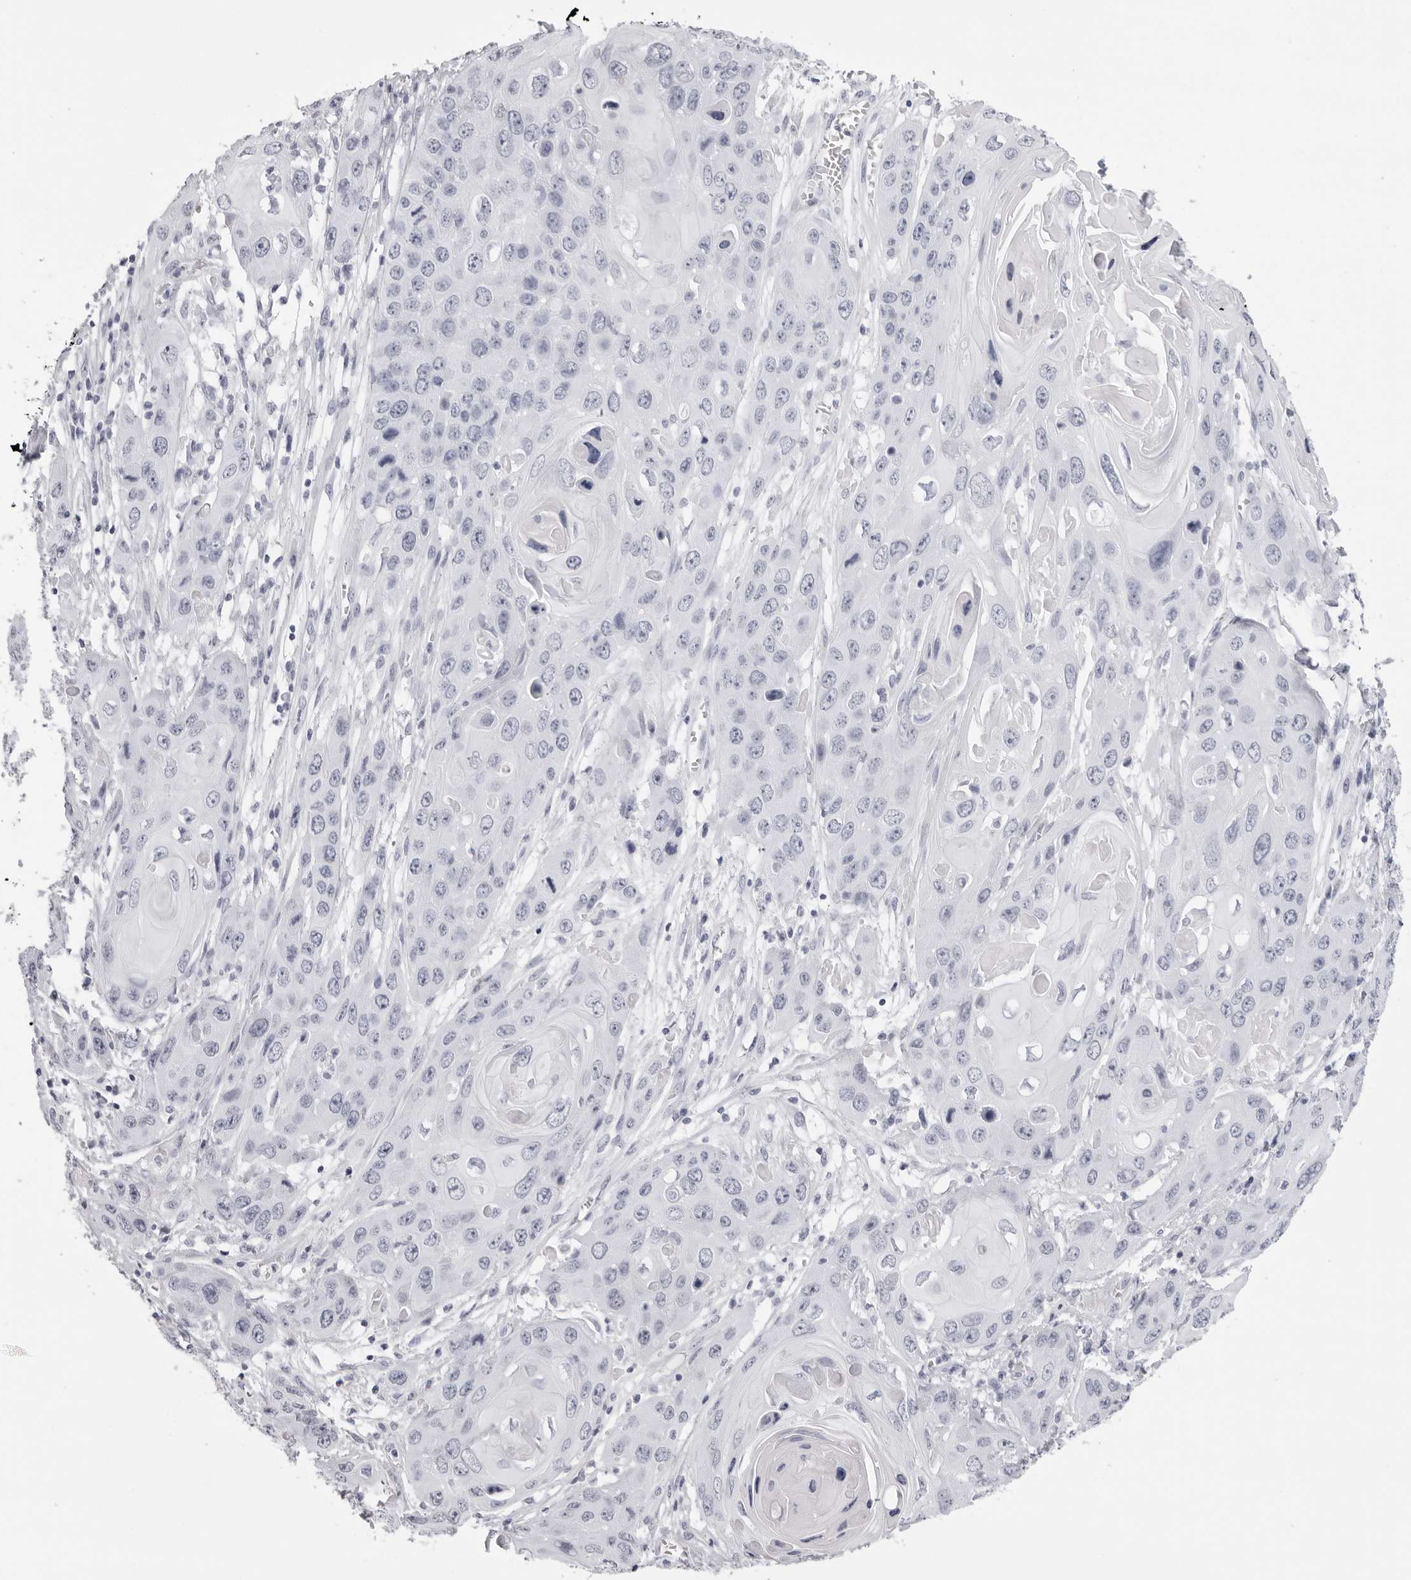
{"staining": {"intensity": "negative", "quantity": "none", "location": "none"}, "tissue": "skin cancer", "cell_type": "Tumor cells", "image_type": "cancer", "snomed": [{"axis": "morphology", "description": "Squamous cell carcinoma, NOS"}, {"axis": "topography", "description": "Skin"}], "caption": "An image of human squamous cell carcinoma (skin) is negative for staining in tumor cells.", "gene": "RHO", "patient": {"sex": "male", "age": 55}}